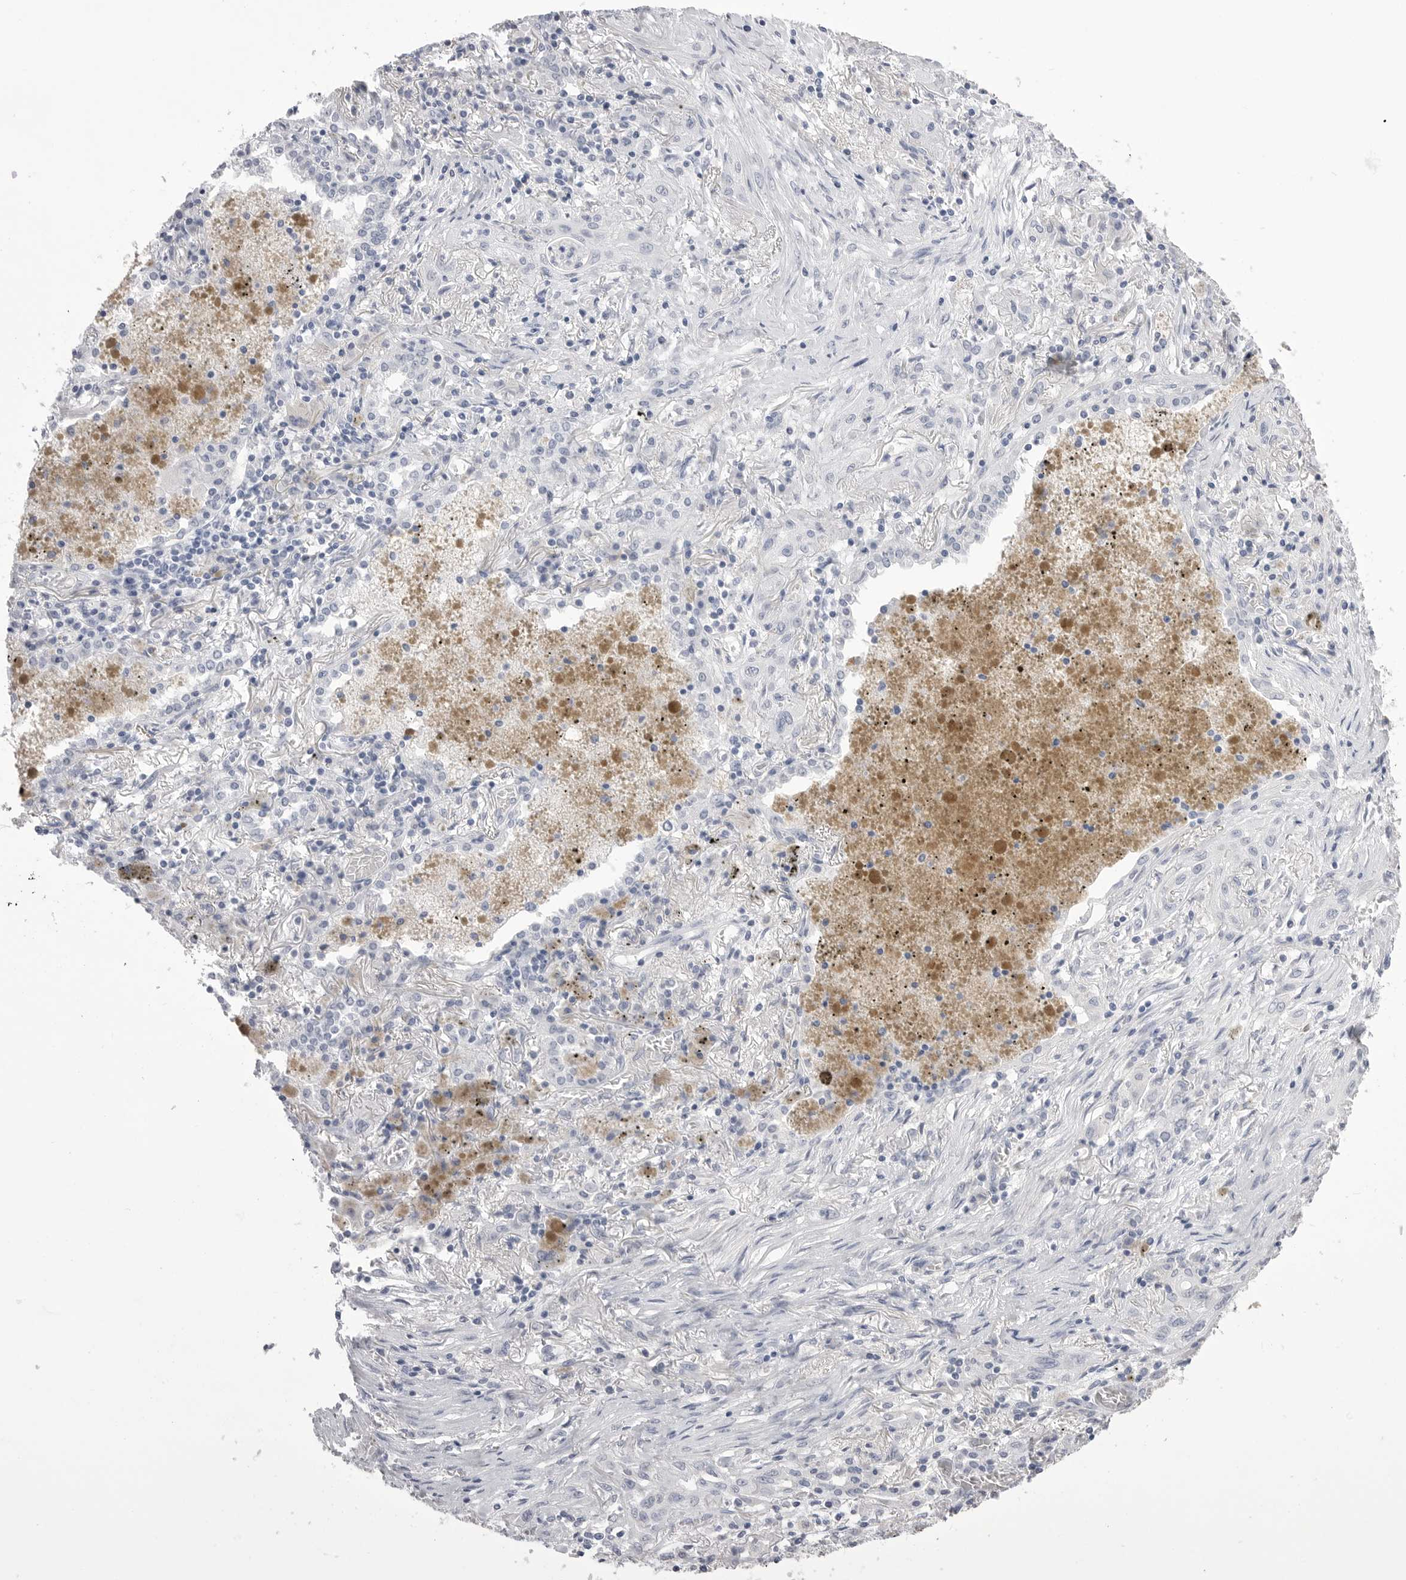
{"staining": {"intensity": "negative", "quantity": "none", "location": "none"}, "tissue": "lung cancer", "cell_type": "Tumor cells", "image_type": "cancer", "snomed": [{"axis": "morphology", "description": "Squamous cell carcinoma, NOS"}, {"axis": "topography", "description": "Lung"}], "caption": "A high-resolution photomicrograph shows immunohistochemistry (IHC) staining of lung cancer (squamous cell carcinoma), which shows no significant staining in tumor cells.", "gene": "CPB1", "patient": {"sex": "female", "age": 47}}